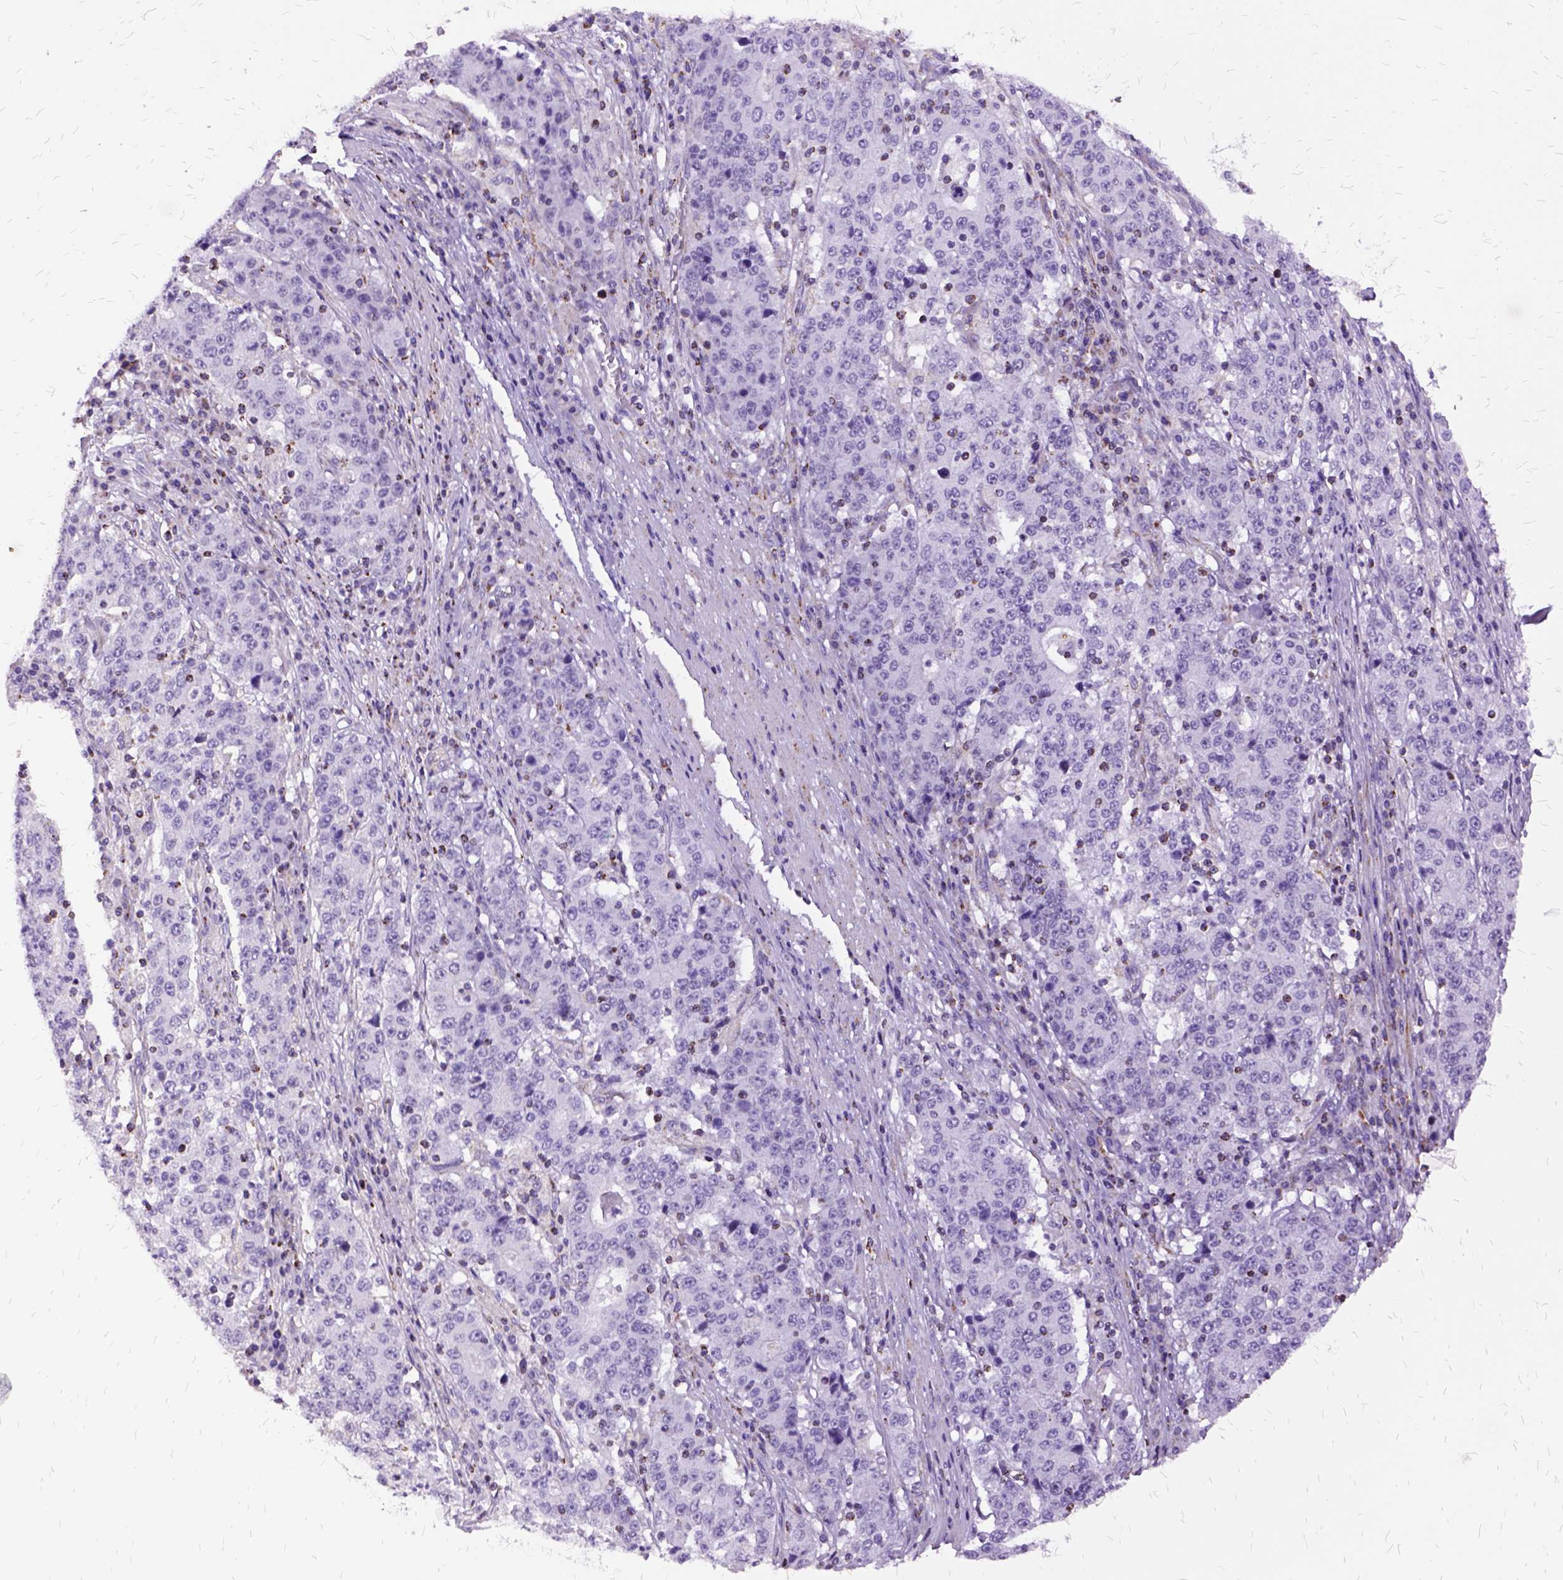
{"staining": {"intensity": "negative", "quantity": "none", "location": "none"}, "tissue": "stomach cancer", "cell_type": "Tumor cells", "image_type": "cancer", "snomed": [{"axis": "morphology", "description": "Adenocarcinoma, NOS"}, {"axis": "topography", "description": "Stomach"}], "caption": "Tumor cells show no significant staining in stomach cancer. (DAB (3,3'-diaminobenzidine) immunohistochemistry with hematoxylin counter stain).", "gene": "OXCT1", "patient": {"sex": "male", "age": 59}}